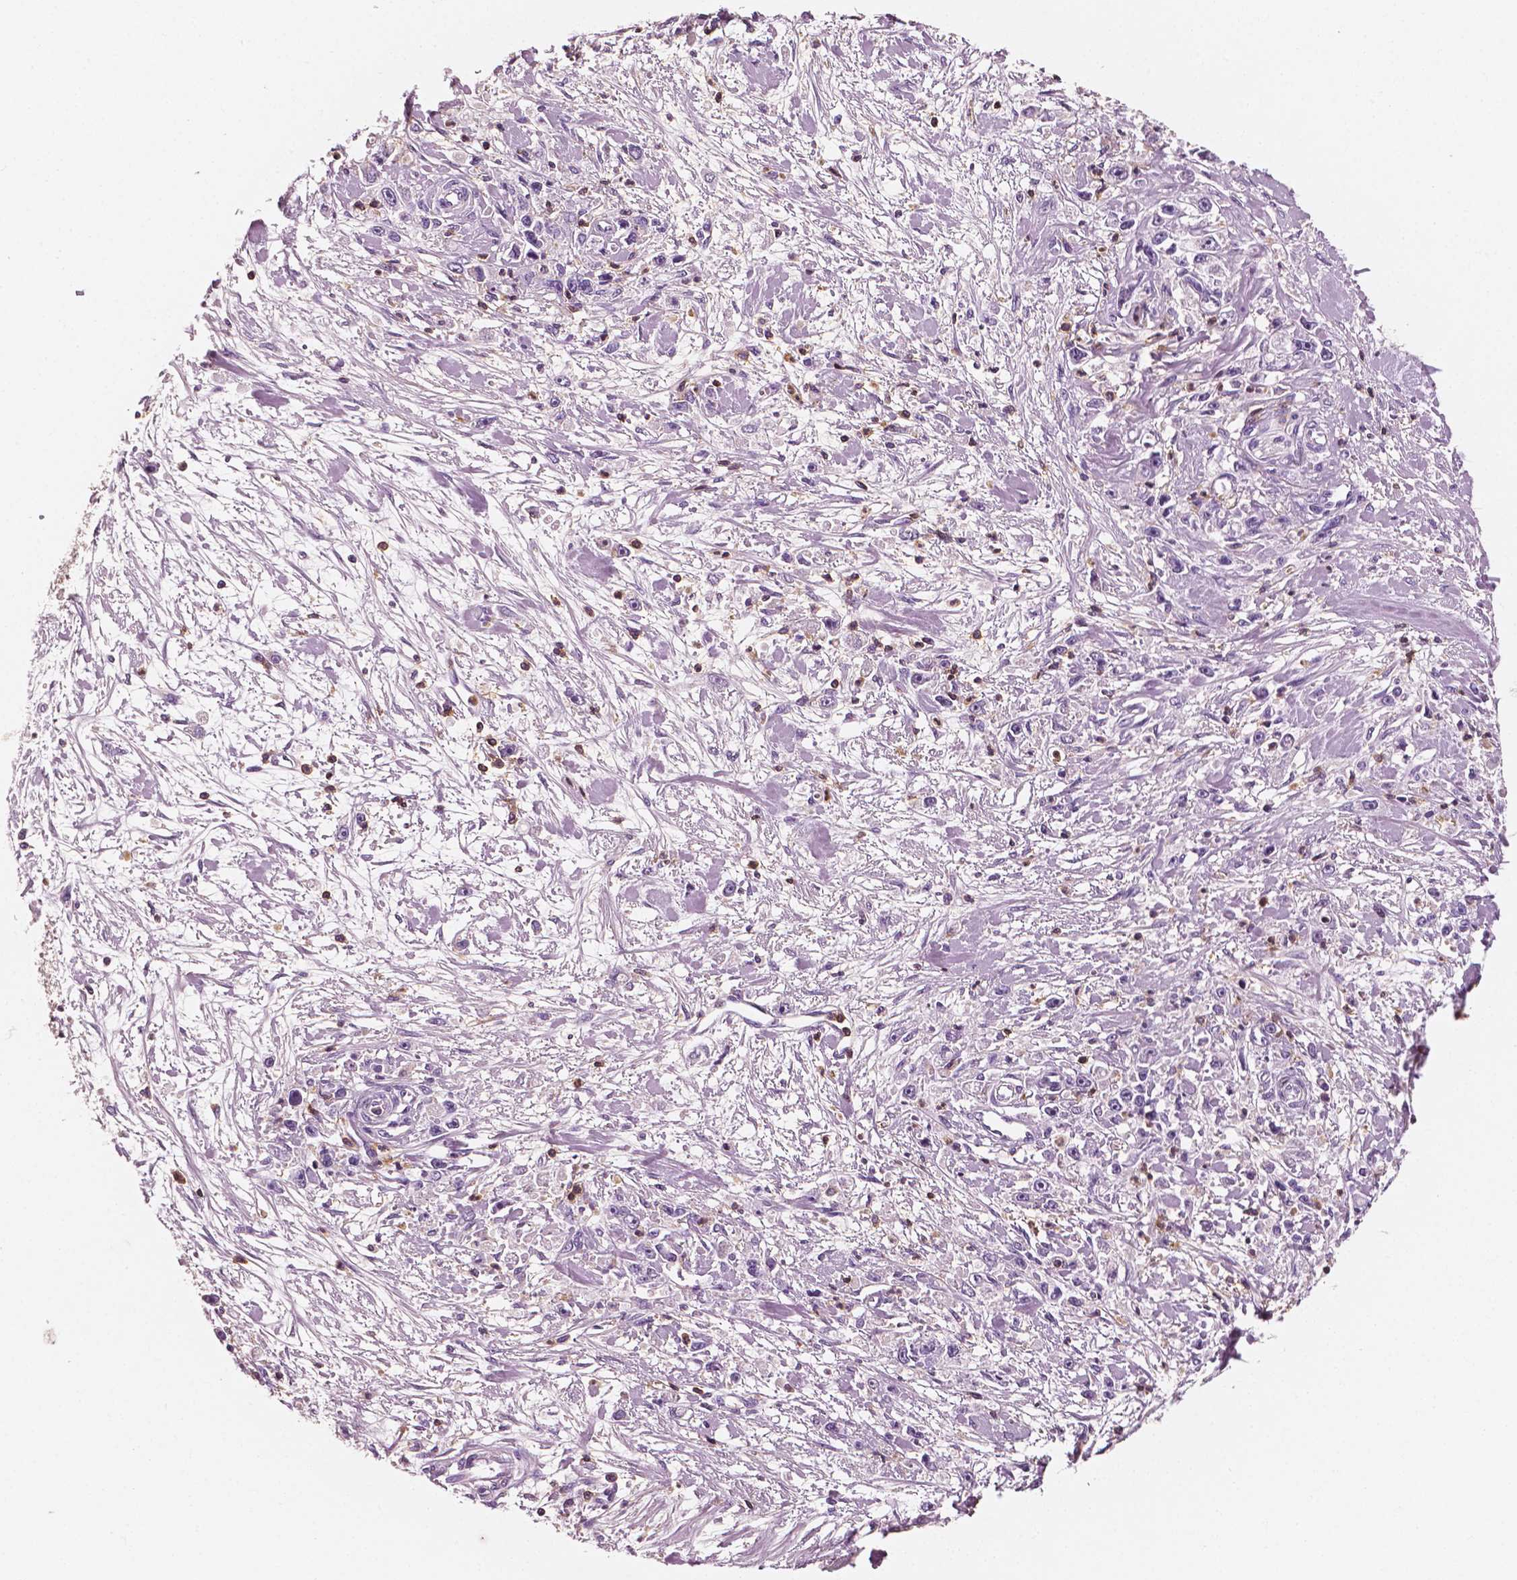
{"staining": {"intensity": "negative", "quantity": "none", "location": "none"}, "tissue": "stomach cancer", "cell_type": "Tumor cells", "image_type": "cancer", "snomed": [{"axis": "morphology", "description": "Adenocarcinoma, NOS"}, {"axis": "topography", "description": "Stomach"}], "caption": "High power microscopy micrograph of an IHC micrograph of stomach cancer, revealing no significant expression in tumor cells.", "gene": "PTPRC", "patient": {"sex": "female", "age": 59}}